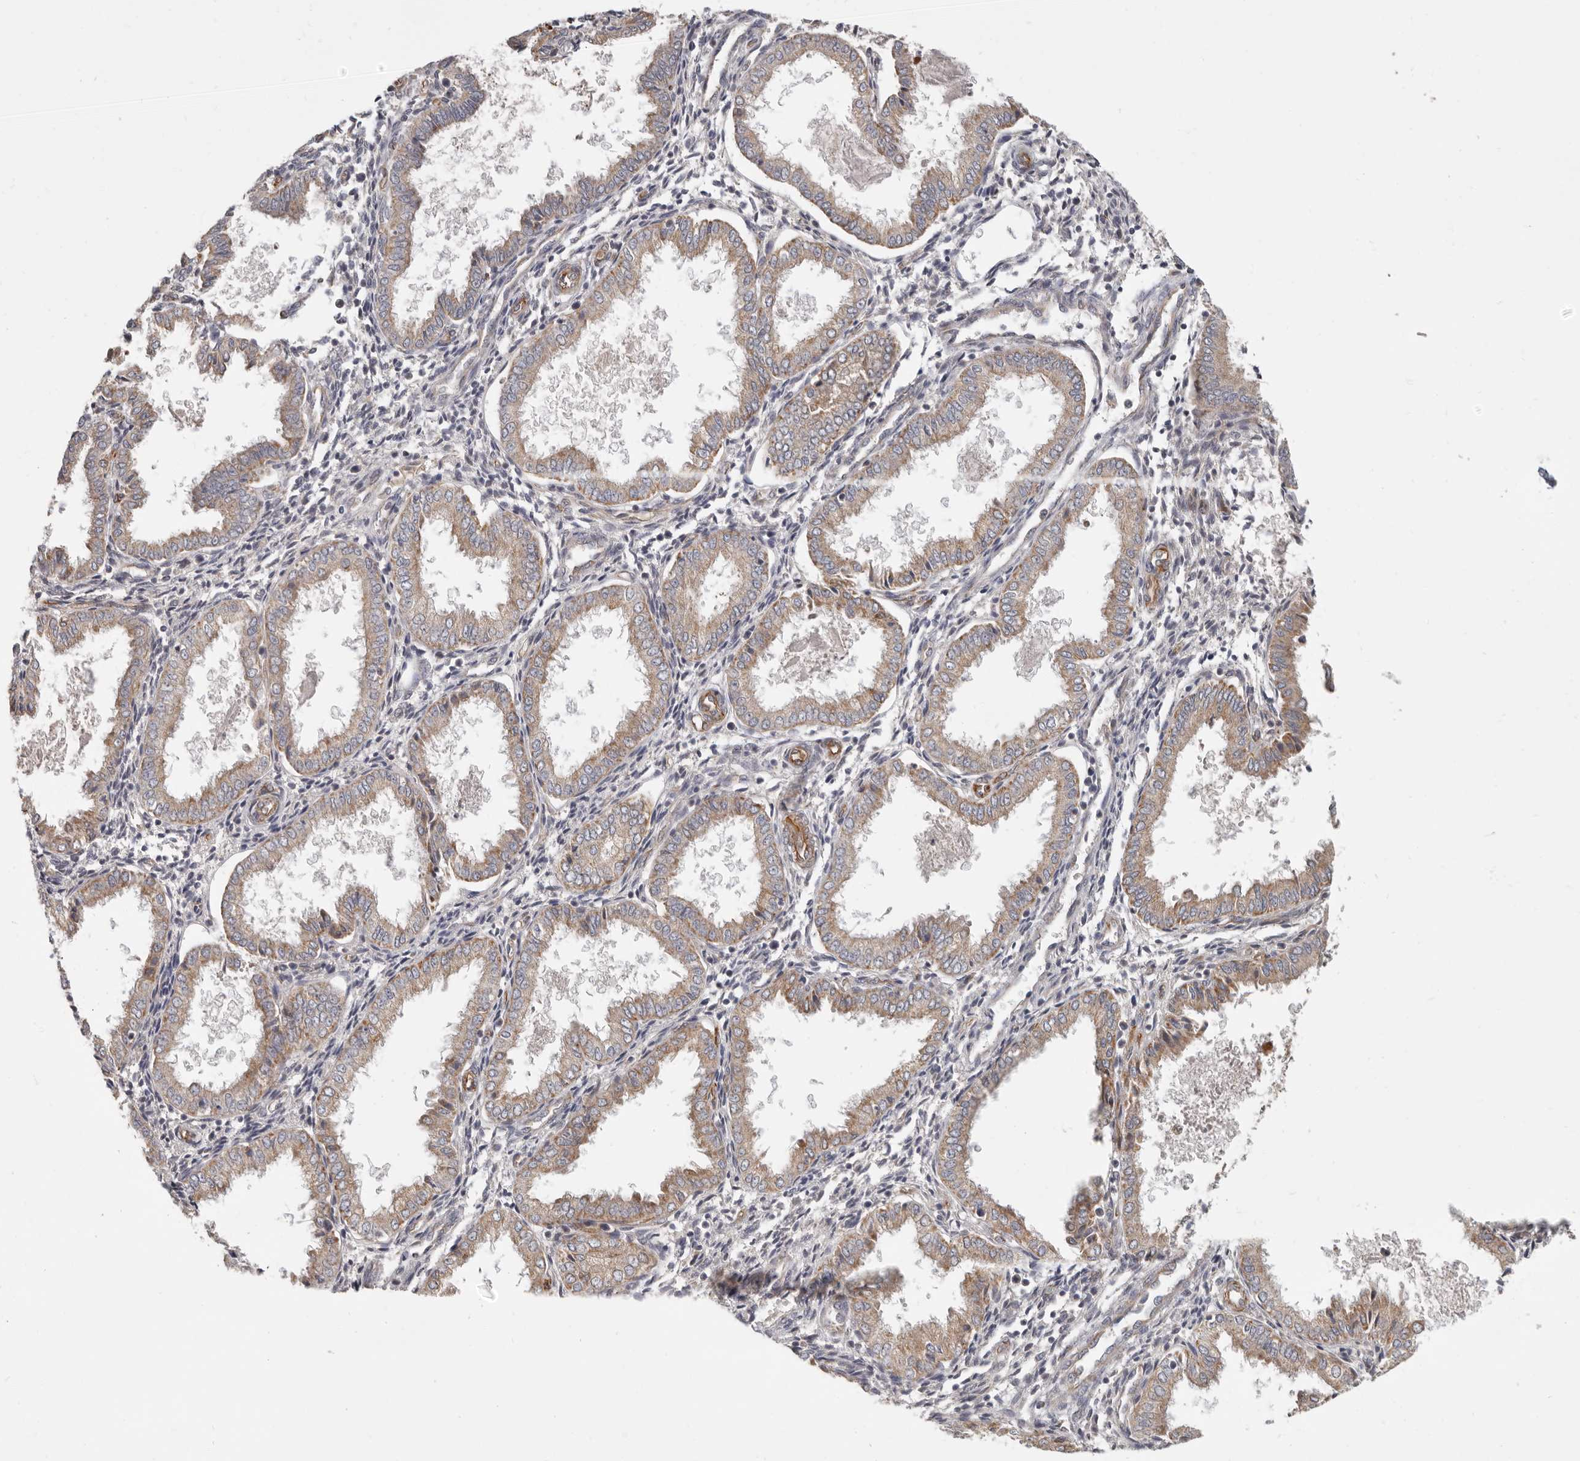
{"staining": {"intensity": "weak", "quantity": "<25%", "location": "cytoplasmic/membranous"}, "tissue": "endometrium", "cell_type": "Cells in endometrial stroma", "image_type": "normal", "snomed": [{"axis": "morphology", "description": "Normal tissue, NOS"}, {"axis": "topography", "description": "Endometrium"}], "caption": "DAB (3,3'-diaminobenzidine) immunohistochemical staining of normal endometrium demonstrates no significant positivity in cells in endometrial stroma. The staining is performed using DAB (3,3'-diaminobenzidine) brown chromogen with nuclei counter-stained in using hematoxylin.", "gene": "SPRING1", "patient": {"sex": "female", "age": 33}}